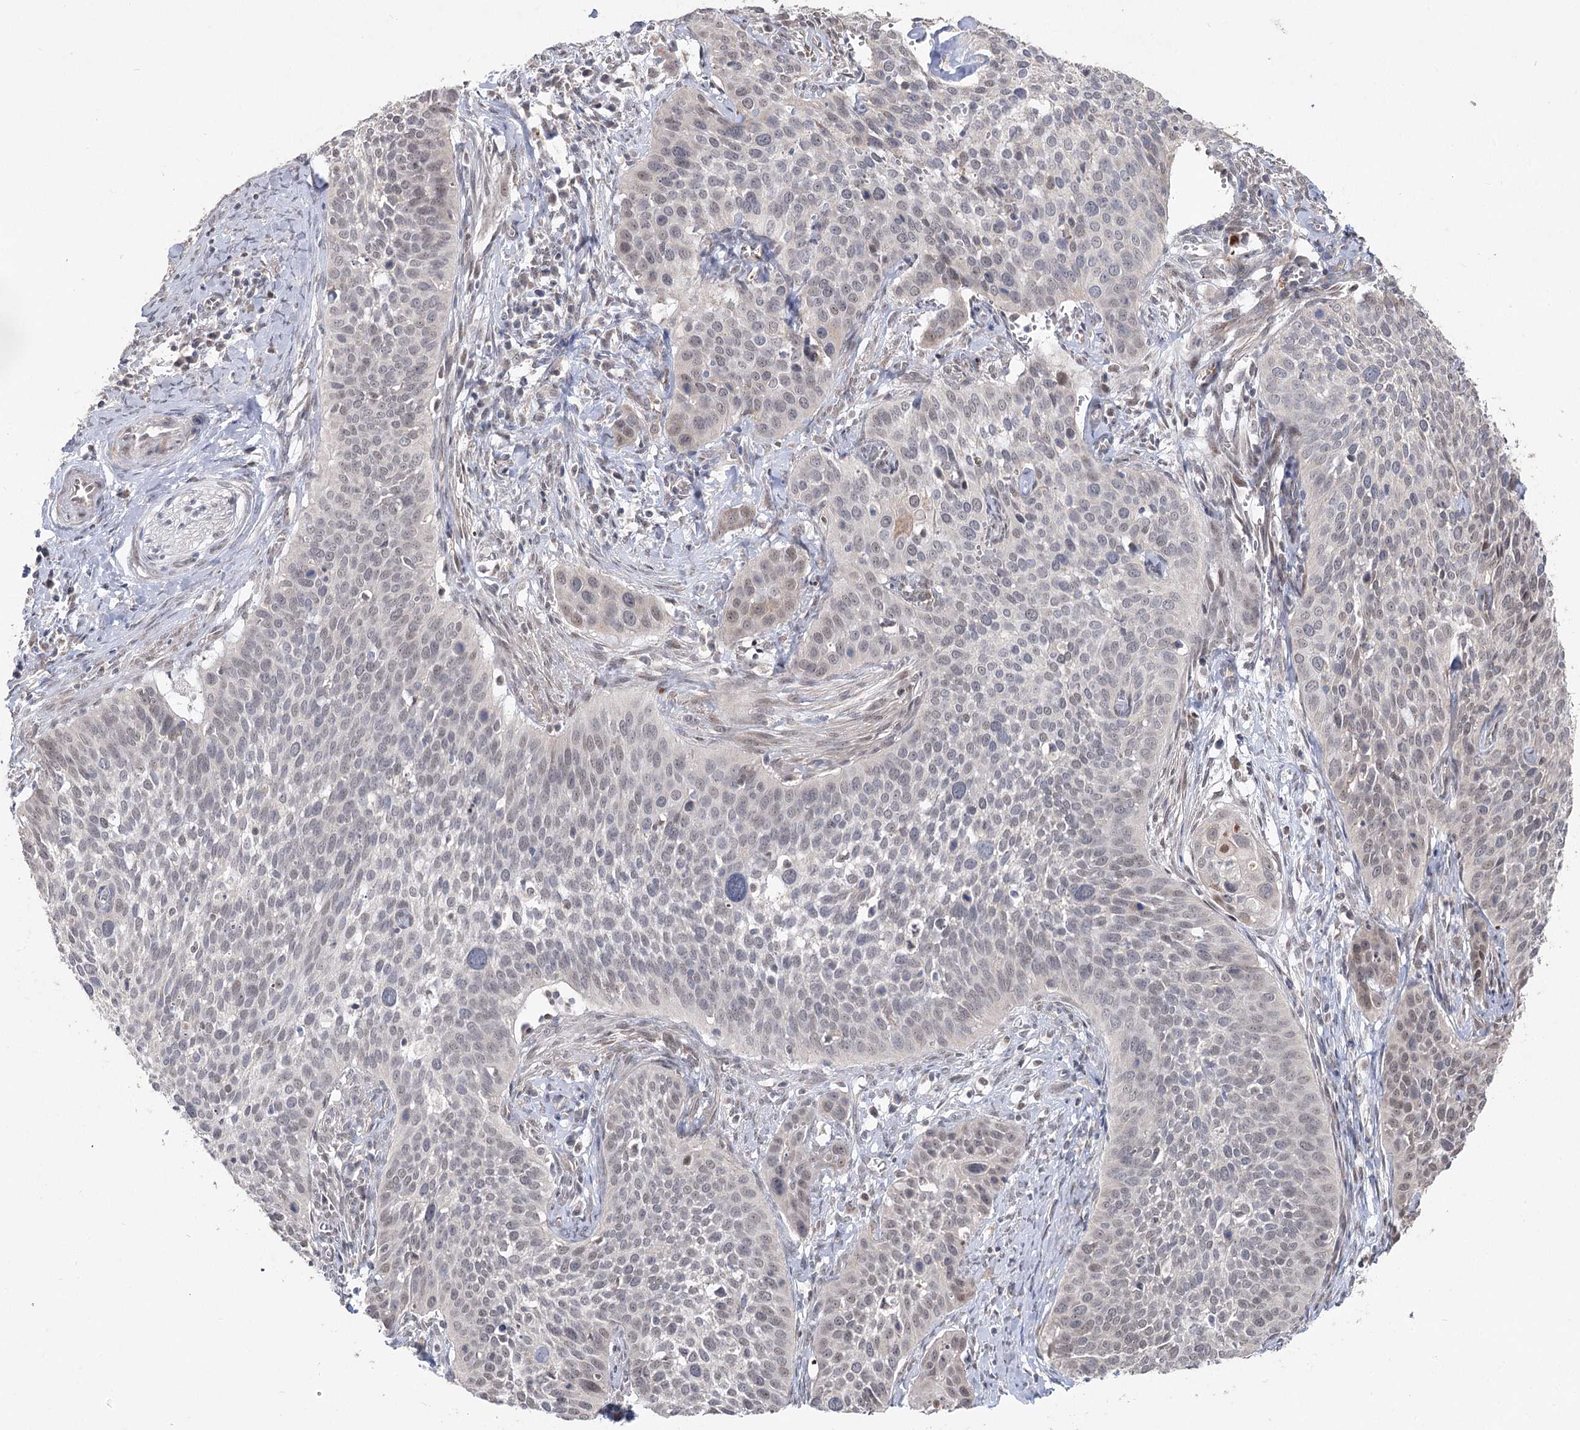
{"staining": {"intensity": "negative", "quantity": "none", "location": "none"}, "tissue": "cervical cancer", "cell_type": "Tumor cells", "image_type": "cancer", "snomed": [{"axis": "morphology", "description": "Squamous cell carcinoma, NOS"}, {"axis": "topography", "description": "Cervix"}], "caption": "Immunohistochemical staining of squamous cell carcinoma (cervical) exhibits no significant expression in tumor cells.", "gene": "RUFY4", "patient": {"sex": "female", "age": 34}}